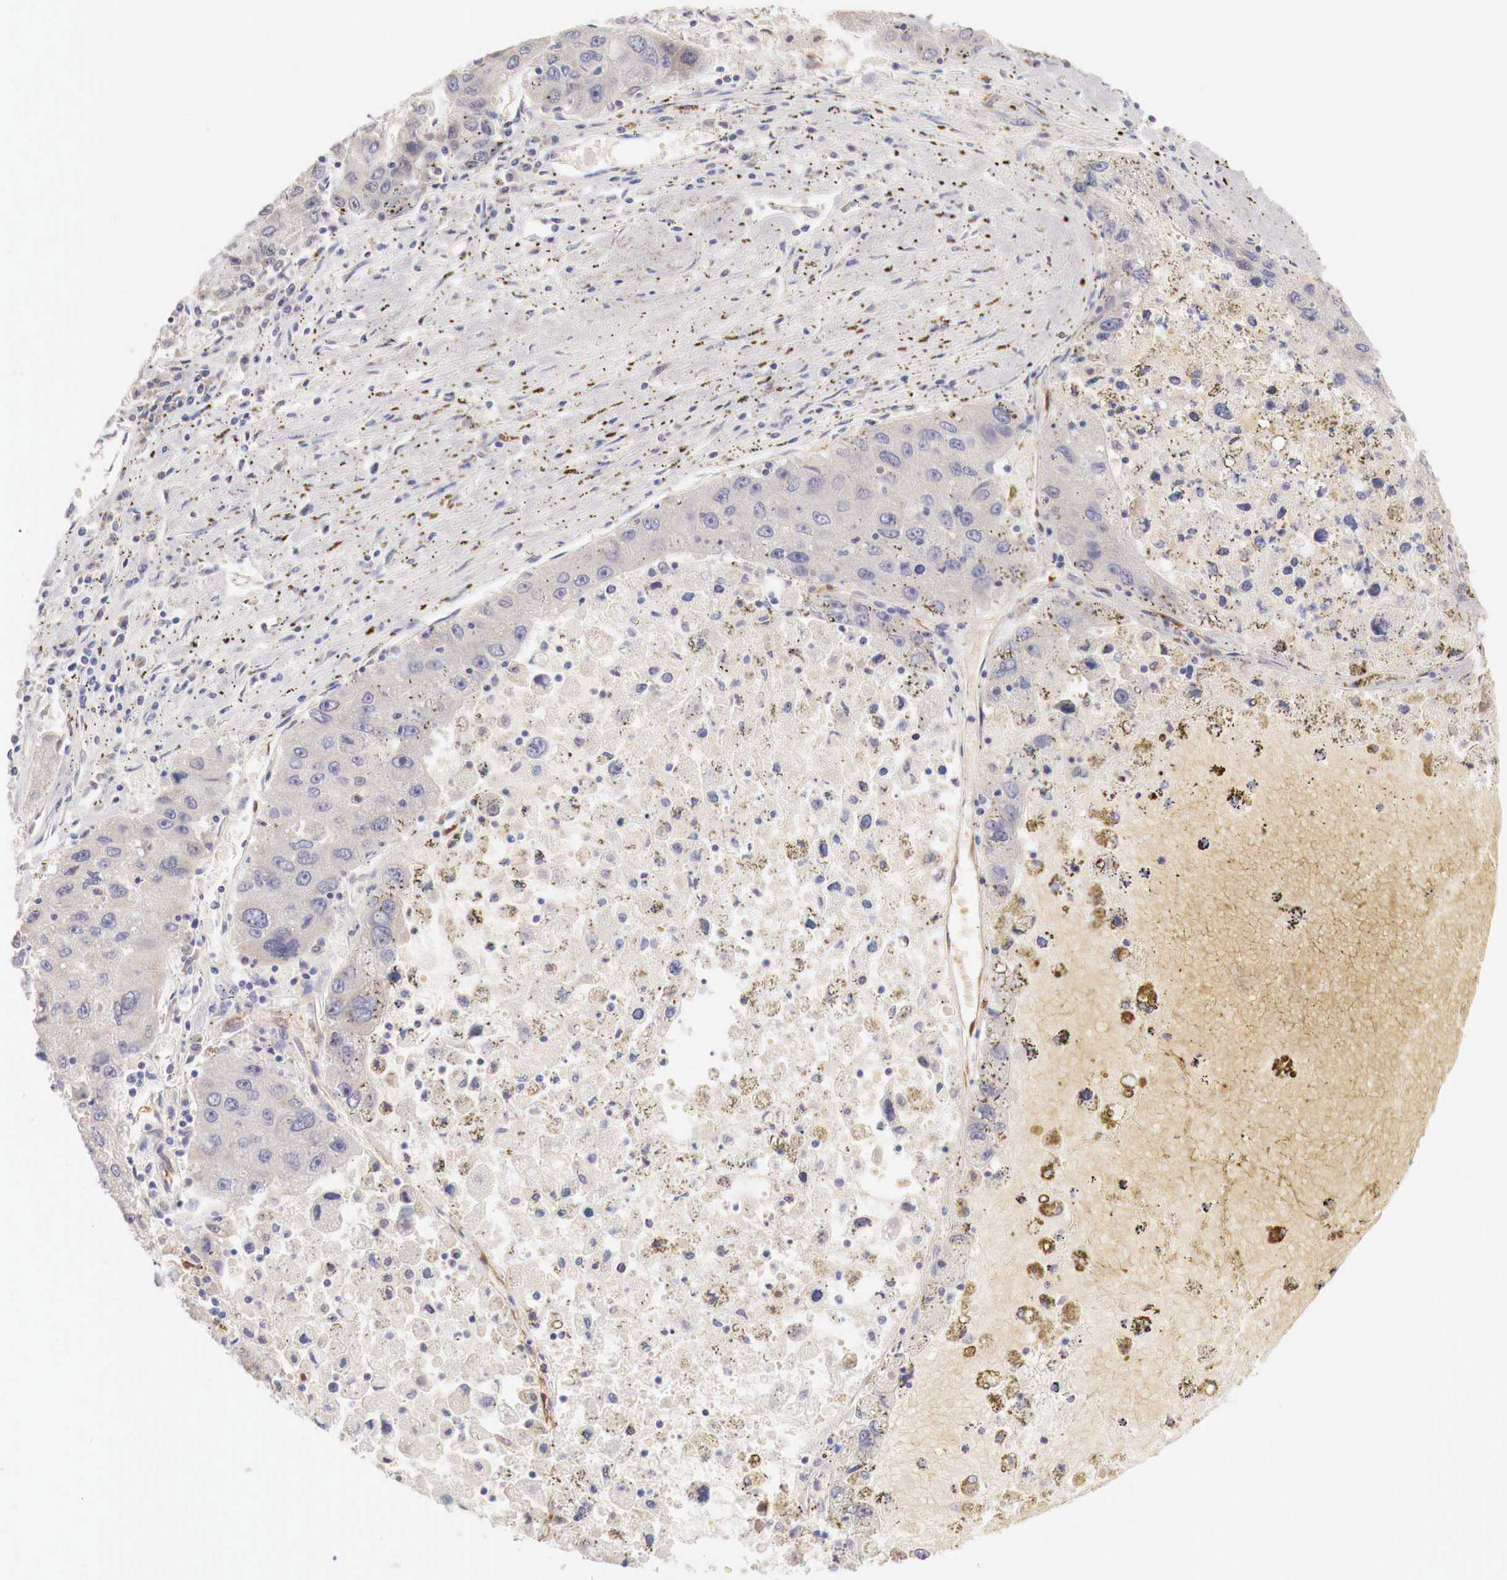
{"staining": {"intensity": "negative", "quantity": "none", "location": "none"}, "tissue": "liver cancer", "cell_type": "Tumor cells", "image_type": "cancer", "snomed": [{"axis": "morphology", "description": "Carcinoma, Hepatocellular, NOS"}, {"axis": "topography", "description": "Liver"}], "caption": "IHC histopathology image of neoplastic tissue: human liver hepatocellular carcinoma stained with DAB (3,3'-diaminobenzidine) exhibits no significant protein positivity in tumor cells.", "gene": "ITIH6", "patient": {"sex": "male", "age": 49}}